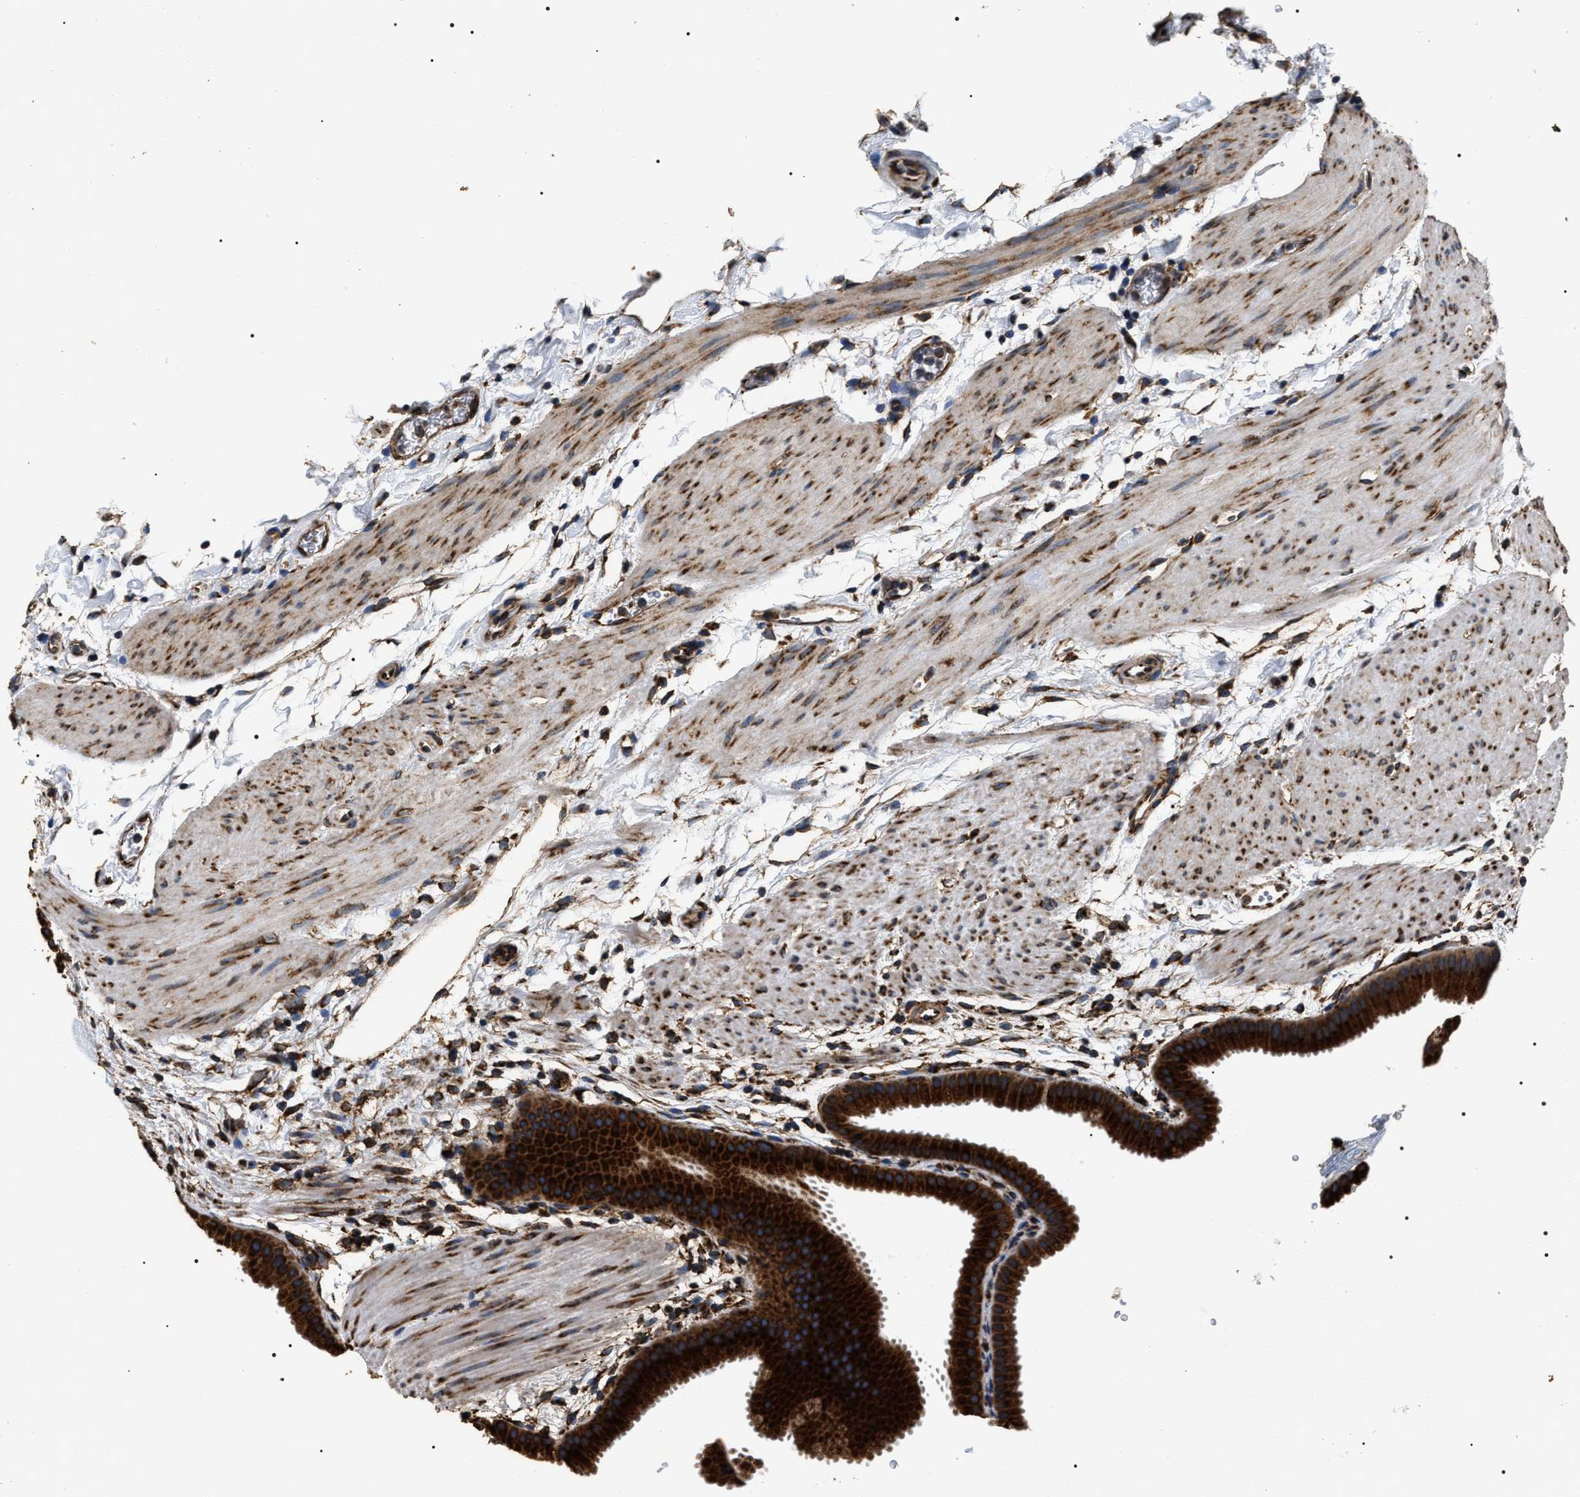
{"staining": {"intensity": "strong", "quantity": ">75%", "location": "cytoplasmic/membranous"}, "tissue": "gallbladder", "cell_type": "Glandular cells", "image_type": "normal", "snomed": [{"axis": "morphology", "description": "Normal tissue, NOS"}, {"axis": "topography", "description": "Gallbladder"}], "caption": "Immunohistochemical staining of benign gallbladder exhibits strong cytoplasmic/membranous protein staining in approximately >75% of glandular cells.", "gene": "KTN1", "patient": {"sex": "female", "age": 64}}